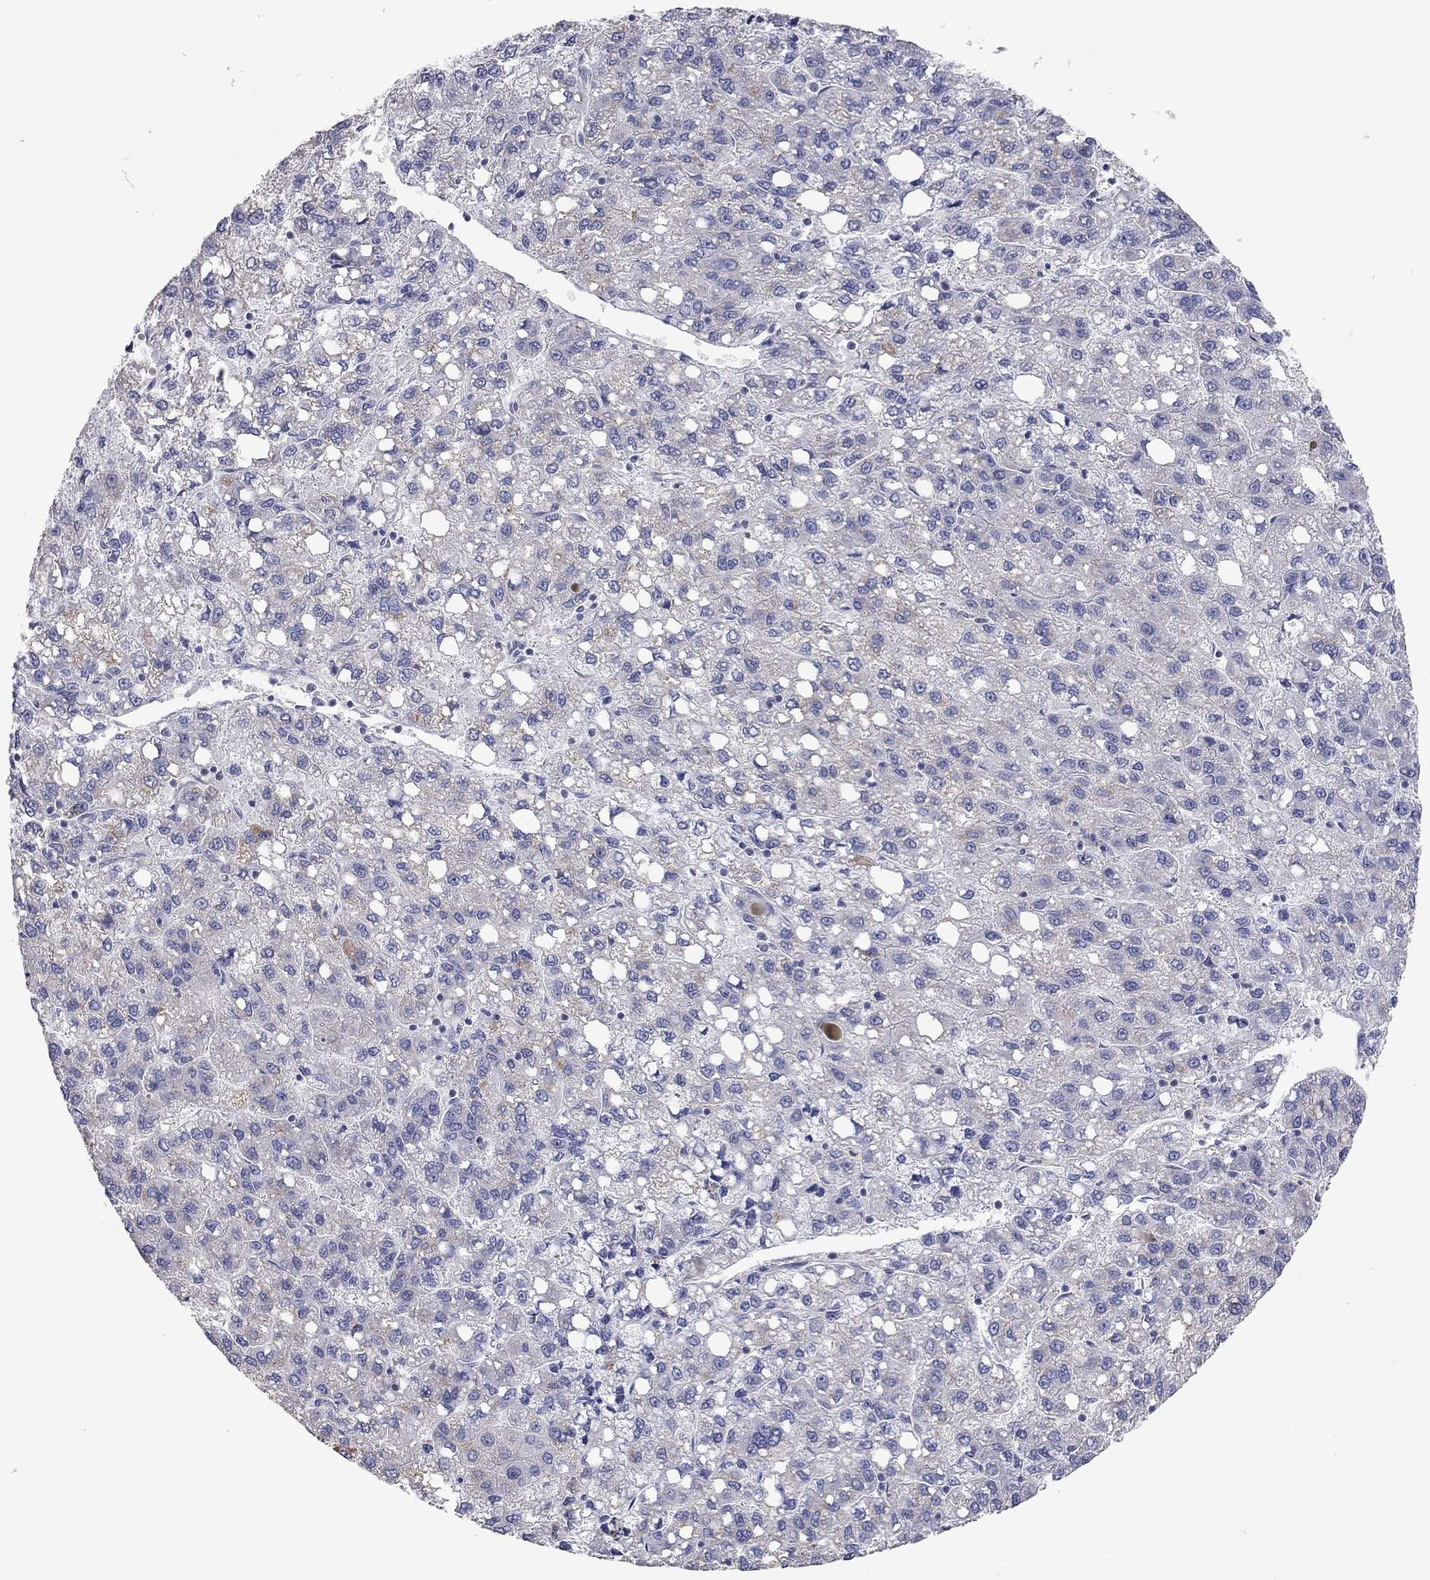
{"staining": {"intensity": "weak", "quantity": "<25%", "location": "cytoplasmic/membranous"}, "tissue": "liver cancer", "cell_type": "Tumor cells", "image_type": "cancer", "snomed": [{"axis": "morphology", "description": "Carcinoma, Hepatocellular, NOS"}, {"axis": "topography", "description": "Liver"}], "caption": "Immunohistochemistry (IHC) micrograph of neoplastic tissue: human liver cancer stained with DAB (3,3'-diaminobenzidine) demonstrates no significant protein staining in tumor cells. (DAB (3,3'-diaminobenzidine) immunohistochemistry, high magnification).", "gene": "C10orf90", "patient": {"sex": "female", "age": 82}}